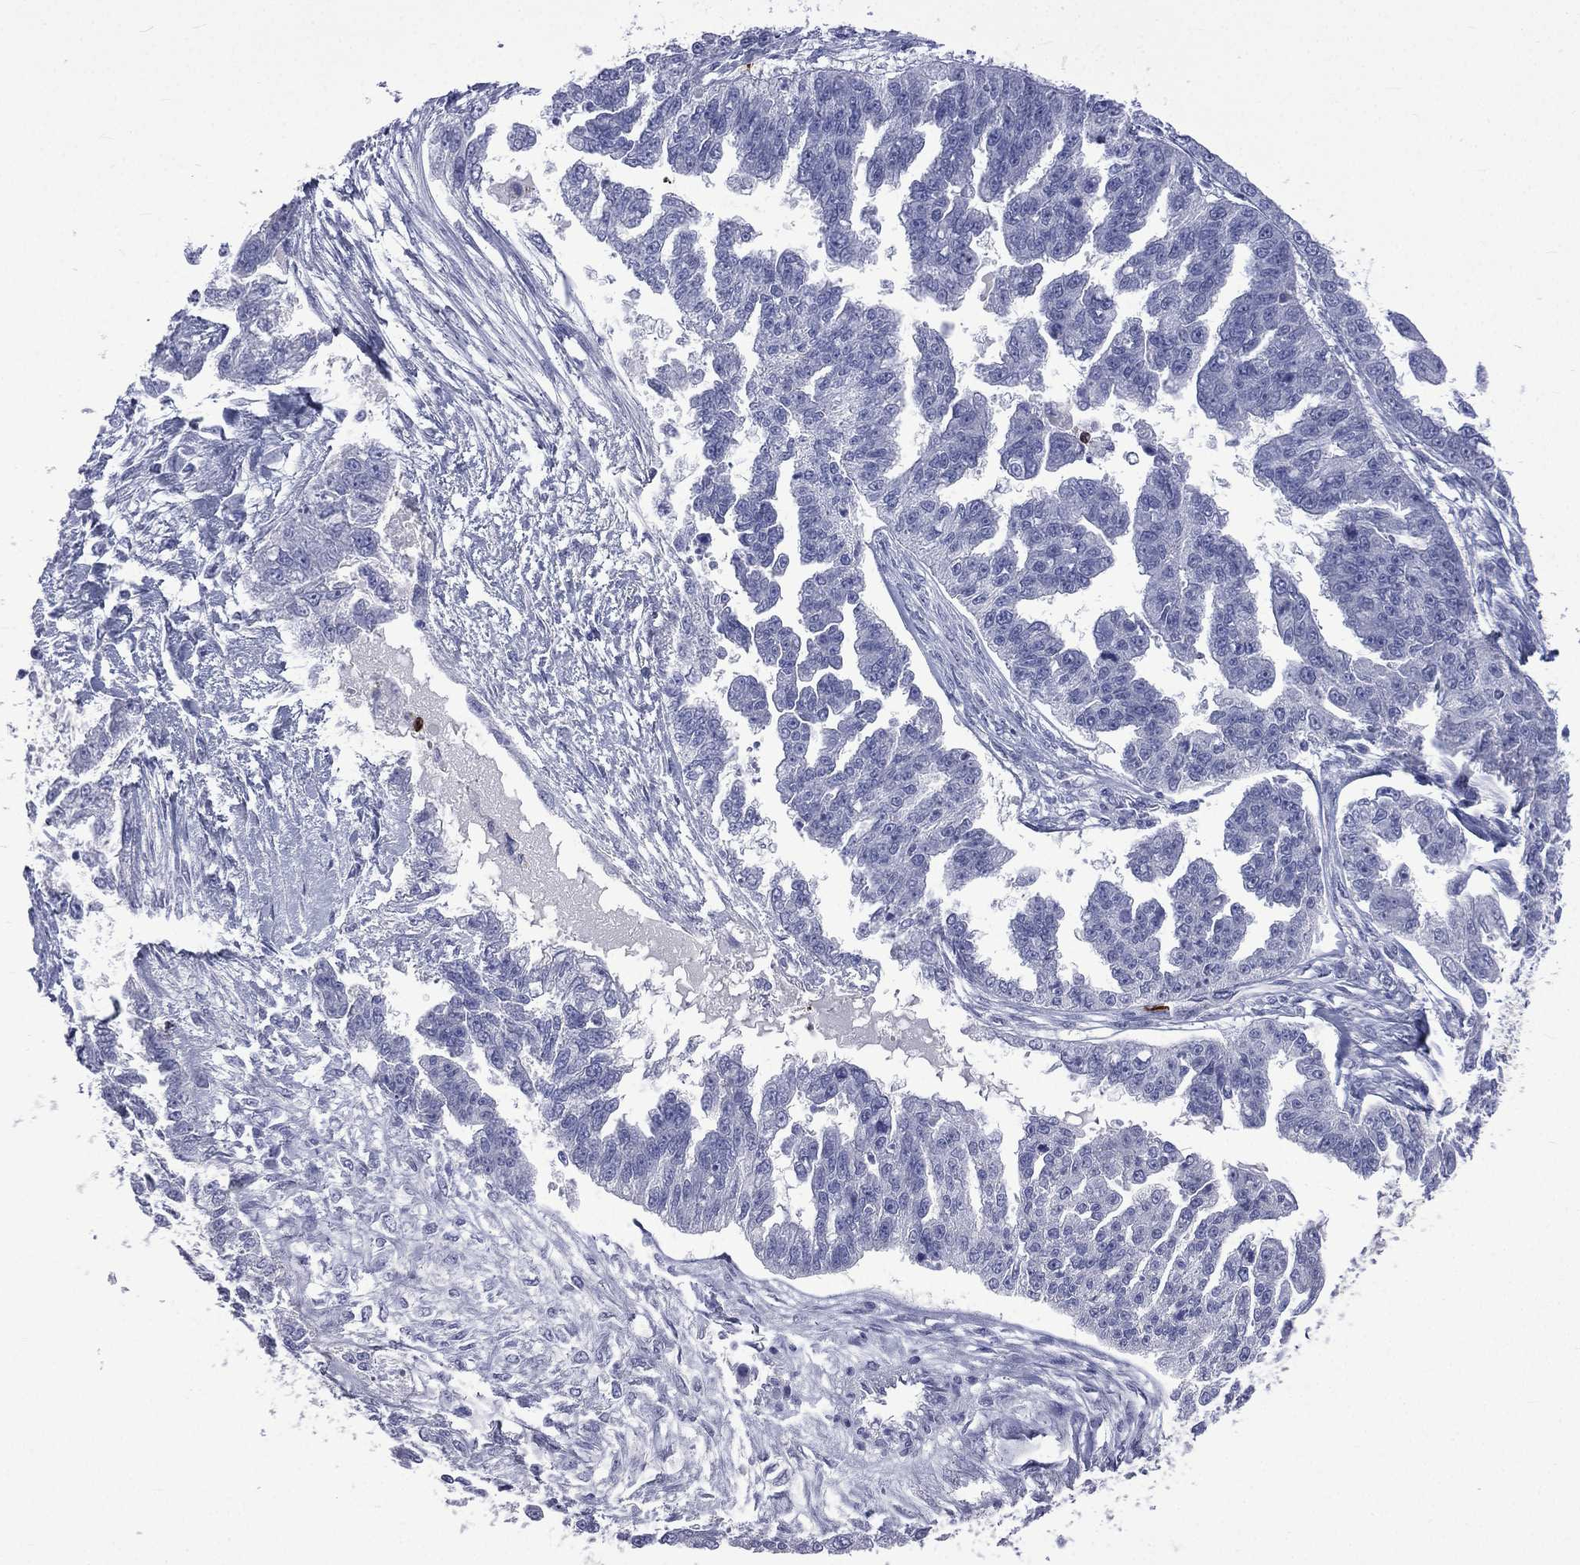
{"staining": {"intensity": "negative", "quantity": "none", "location": "none"}, "tissue": "ovarian cancer", "cell_type": "Tumor cells", "image_type": "cancer", "snomed": [{"axis": "morphology", "description": "Cystadenocarcinoma, serous, NOS"}, {"axis": "topography", "description": "Ovary"}], "caption": "DAB (3,3'-diaminobenzidine) immunohistochemical staining of human serous cystadenocarcinoma (ovarian) displays no significant expression in tumor cells.", "gene": "ELANE", "patient": {"sex": "female", "age": 58}}